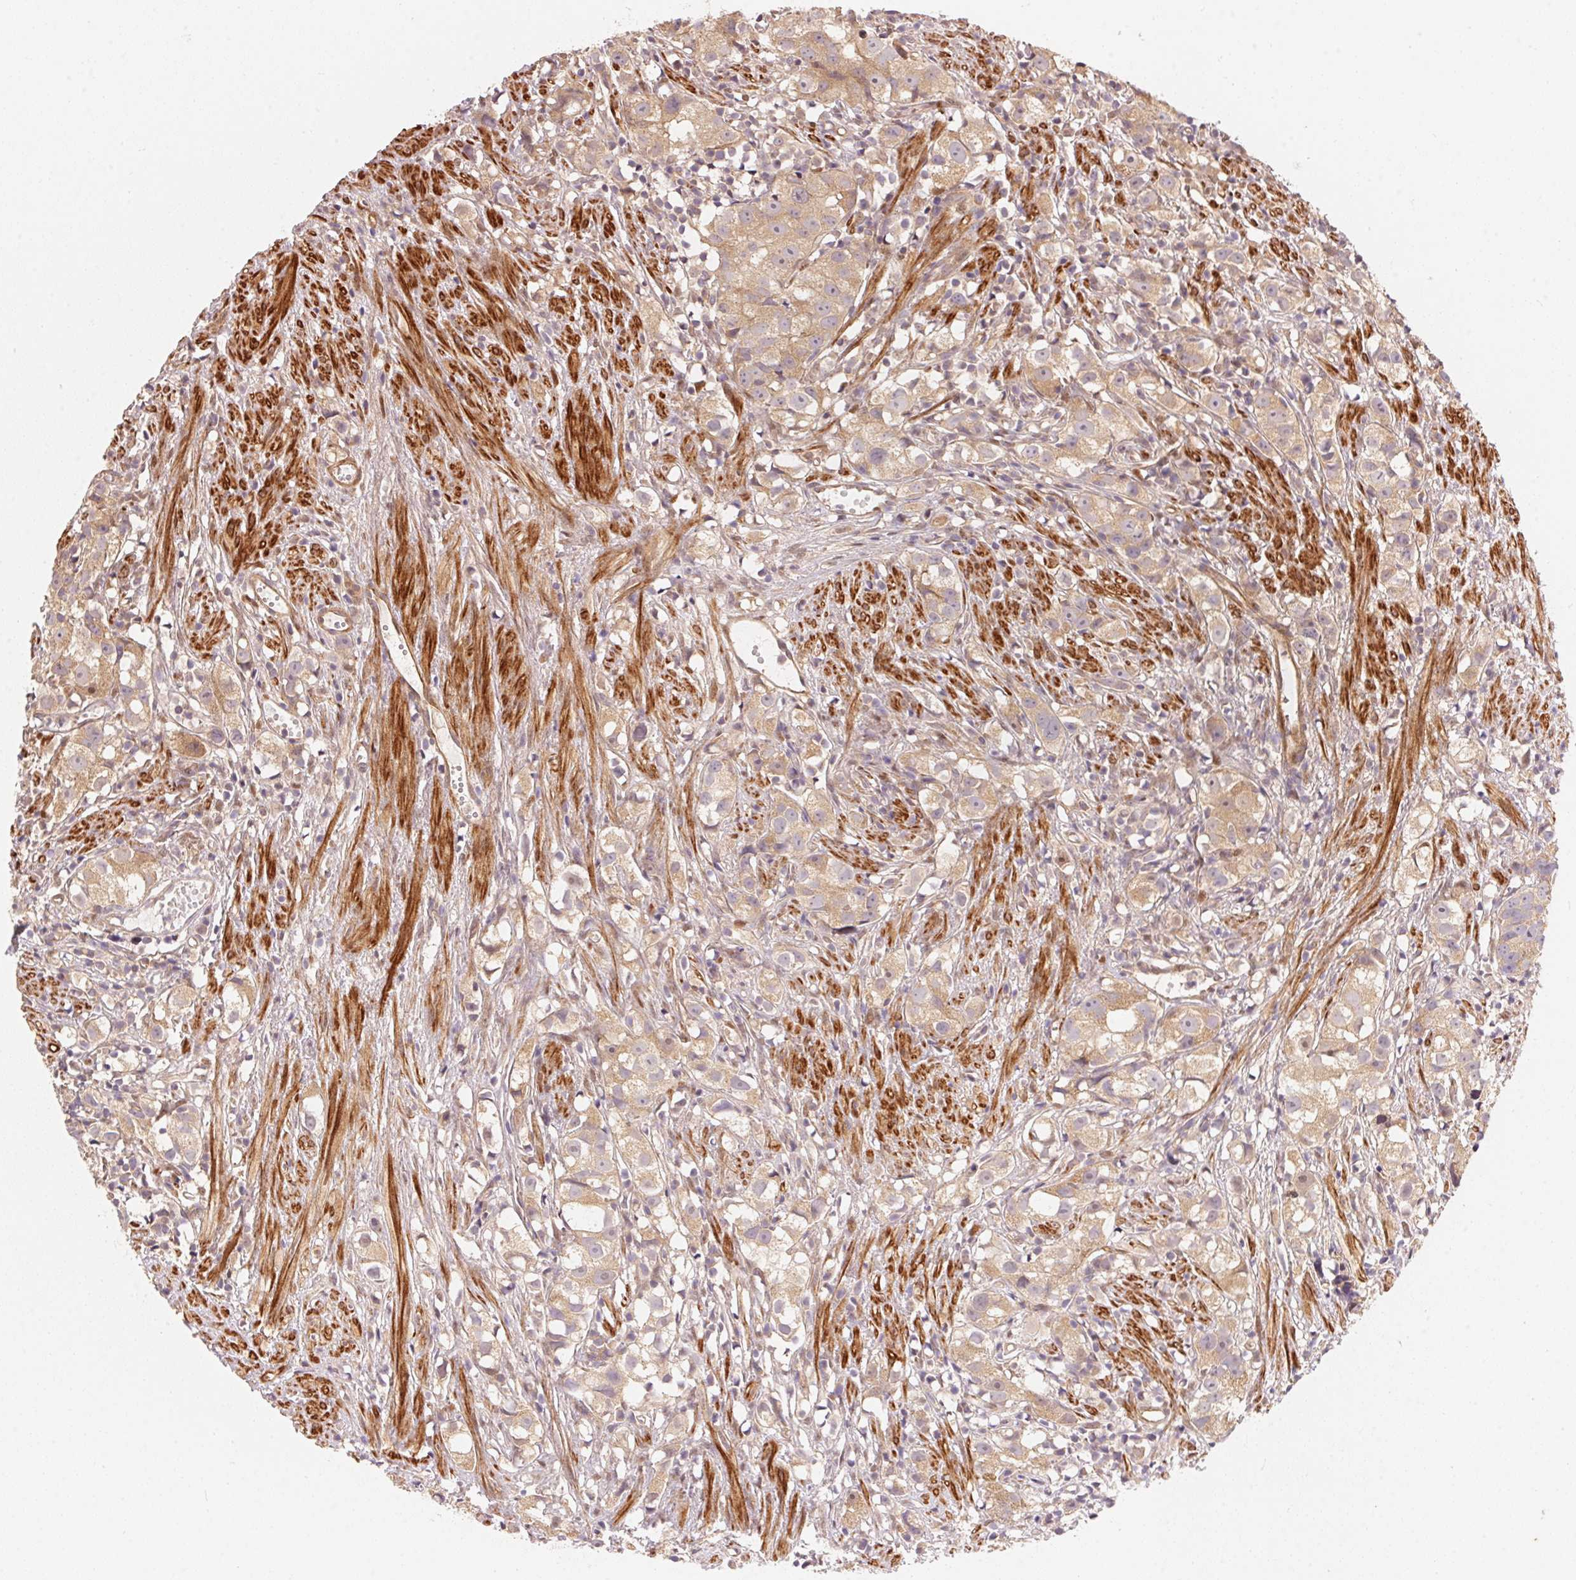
{"staining": {"intensity": "weak", "quantity": ">75%", "location": "cytoplasmic/membranous"}, "tissue": "prostate cancer", "cell_type": "Tumor cells", "image_type": "cancer", "snomed": [{"axis": "morphology", "description": "Adenocarcinoma, High grade"}, {"axis": "topography", "description": "Prostate"}], "caption": "Immunohistochemistry (IHC) of human high-grade adenocarcinoma (prostate) displays low levels of weak cytoplasmic/membranous positivity in about >75% of tumor cells. Using DAB (3,3'-diaminobenzidine) (brown) and hematoxylin (blue) stains, captured at high magnification using brightfield microscopy.", "gene": "TNIP2", "patient": {"sex": "male", "age": 68}}